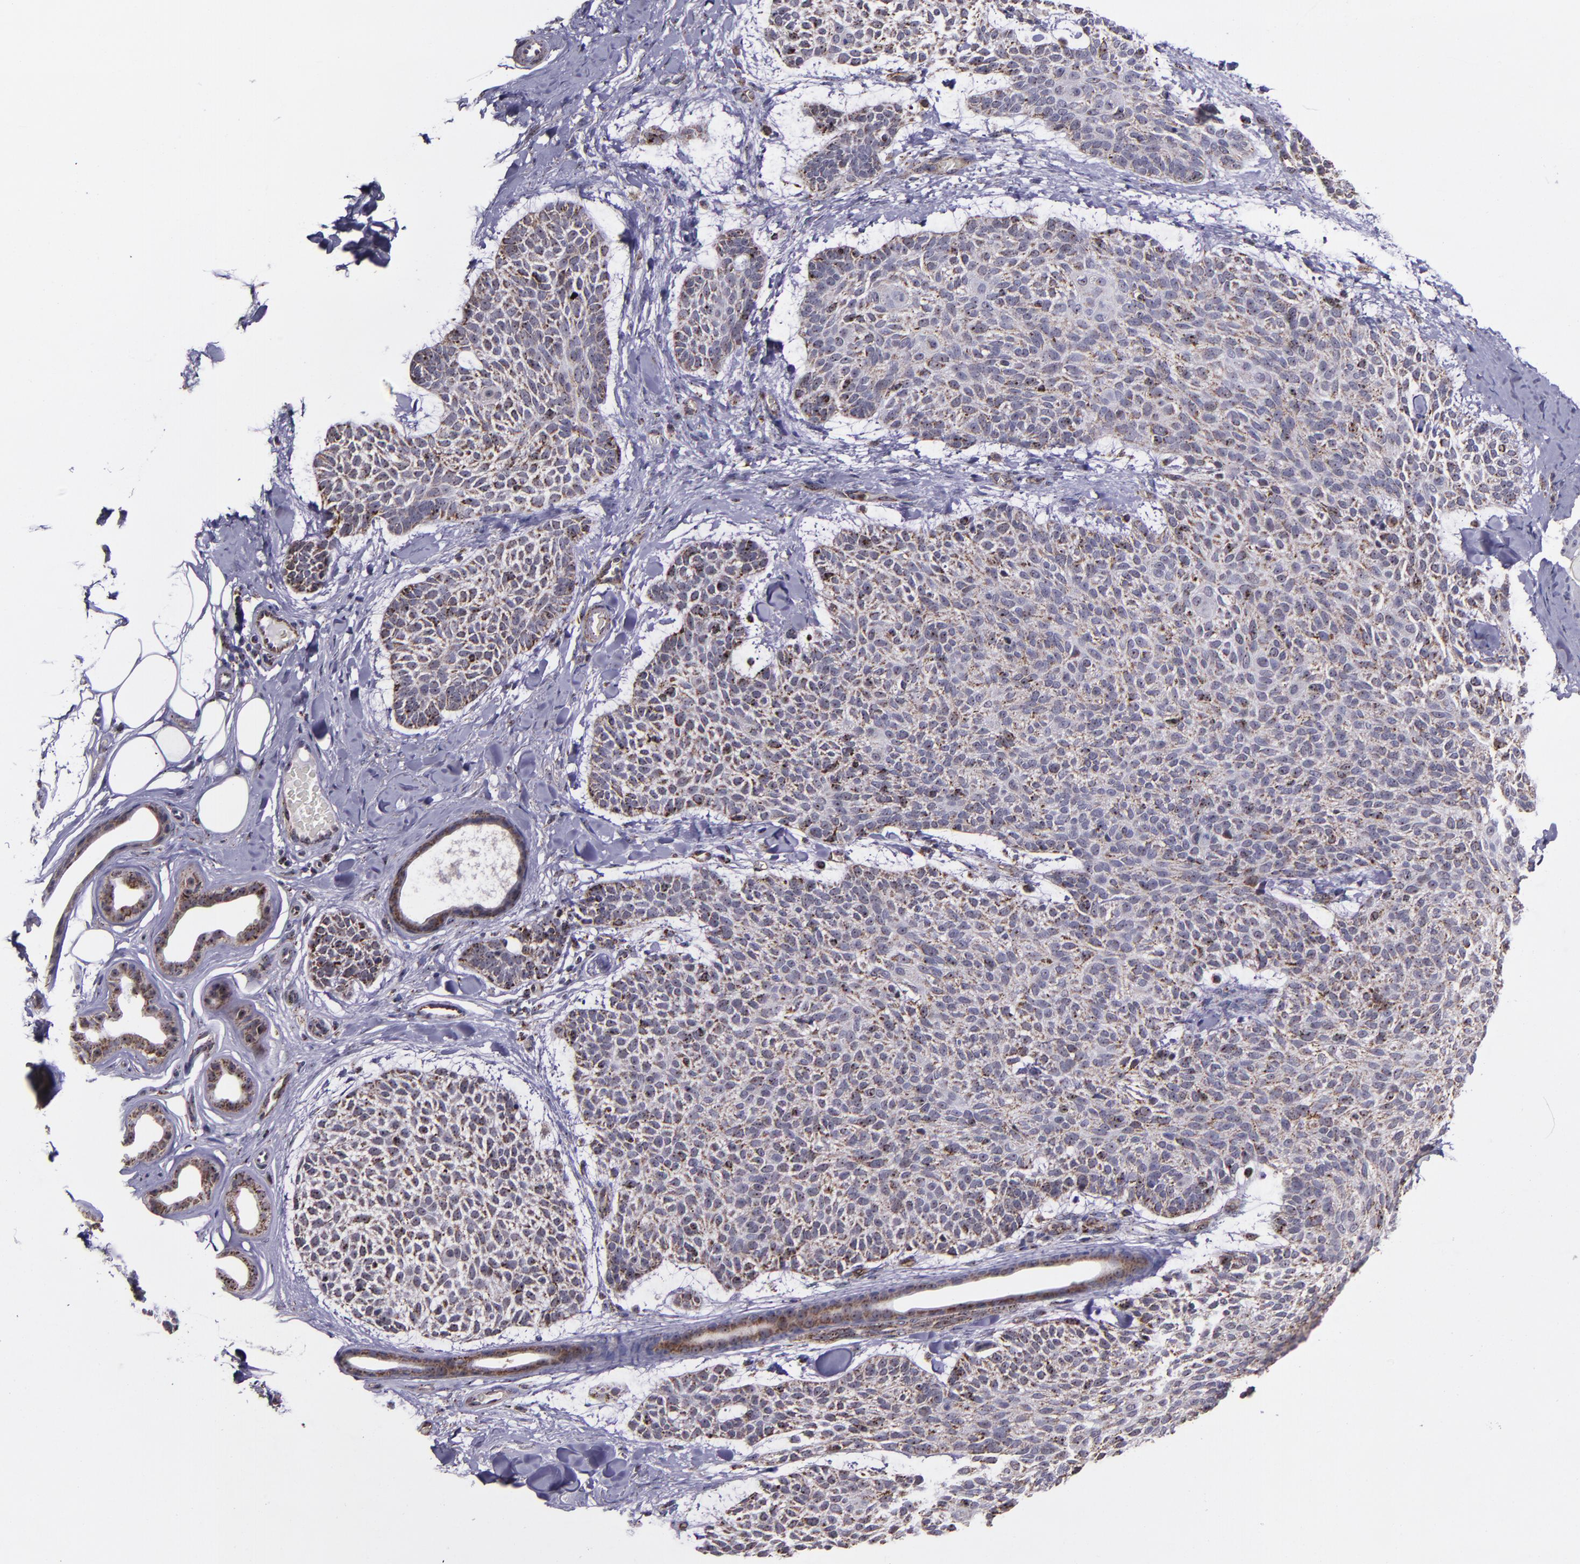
{"staining": {"intensity": "weak", "quantity": "25%-75%", "location": "cytoplasmic/membranous,nuclear"}, "tissue": "skin cancer", "cell_type": "Tumor cells", "image_type": "cancer", "snomed": [{"axis": "morphology", "description": "Normal tissue, NOS"}, {"axis": "morphology", "description": "Basal cell carcinoma"}, {"axis": "topography", "description": "Skin"}], "caption": "Immunohistochemistry histopathology image of neoplastic tissue: basal cell carcinoma (skin) stained using immunohistochemistry (IHC) shows low levels of weak protein expression localized specifically in the cytoplasmic/membranous and nuclear of tumor cells, appearing as a cytoplasmic/membranous and nuclear brown color.", "gene": "LONP1", "patient": {"sex": "female", "age": 70}}